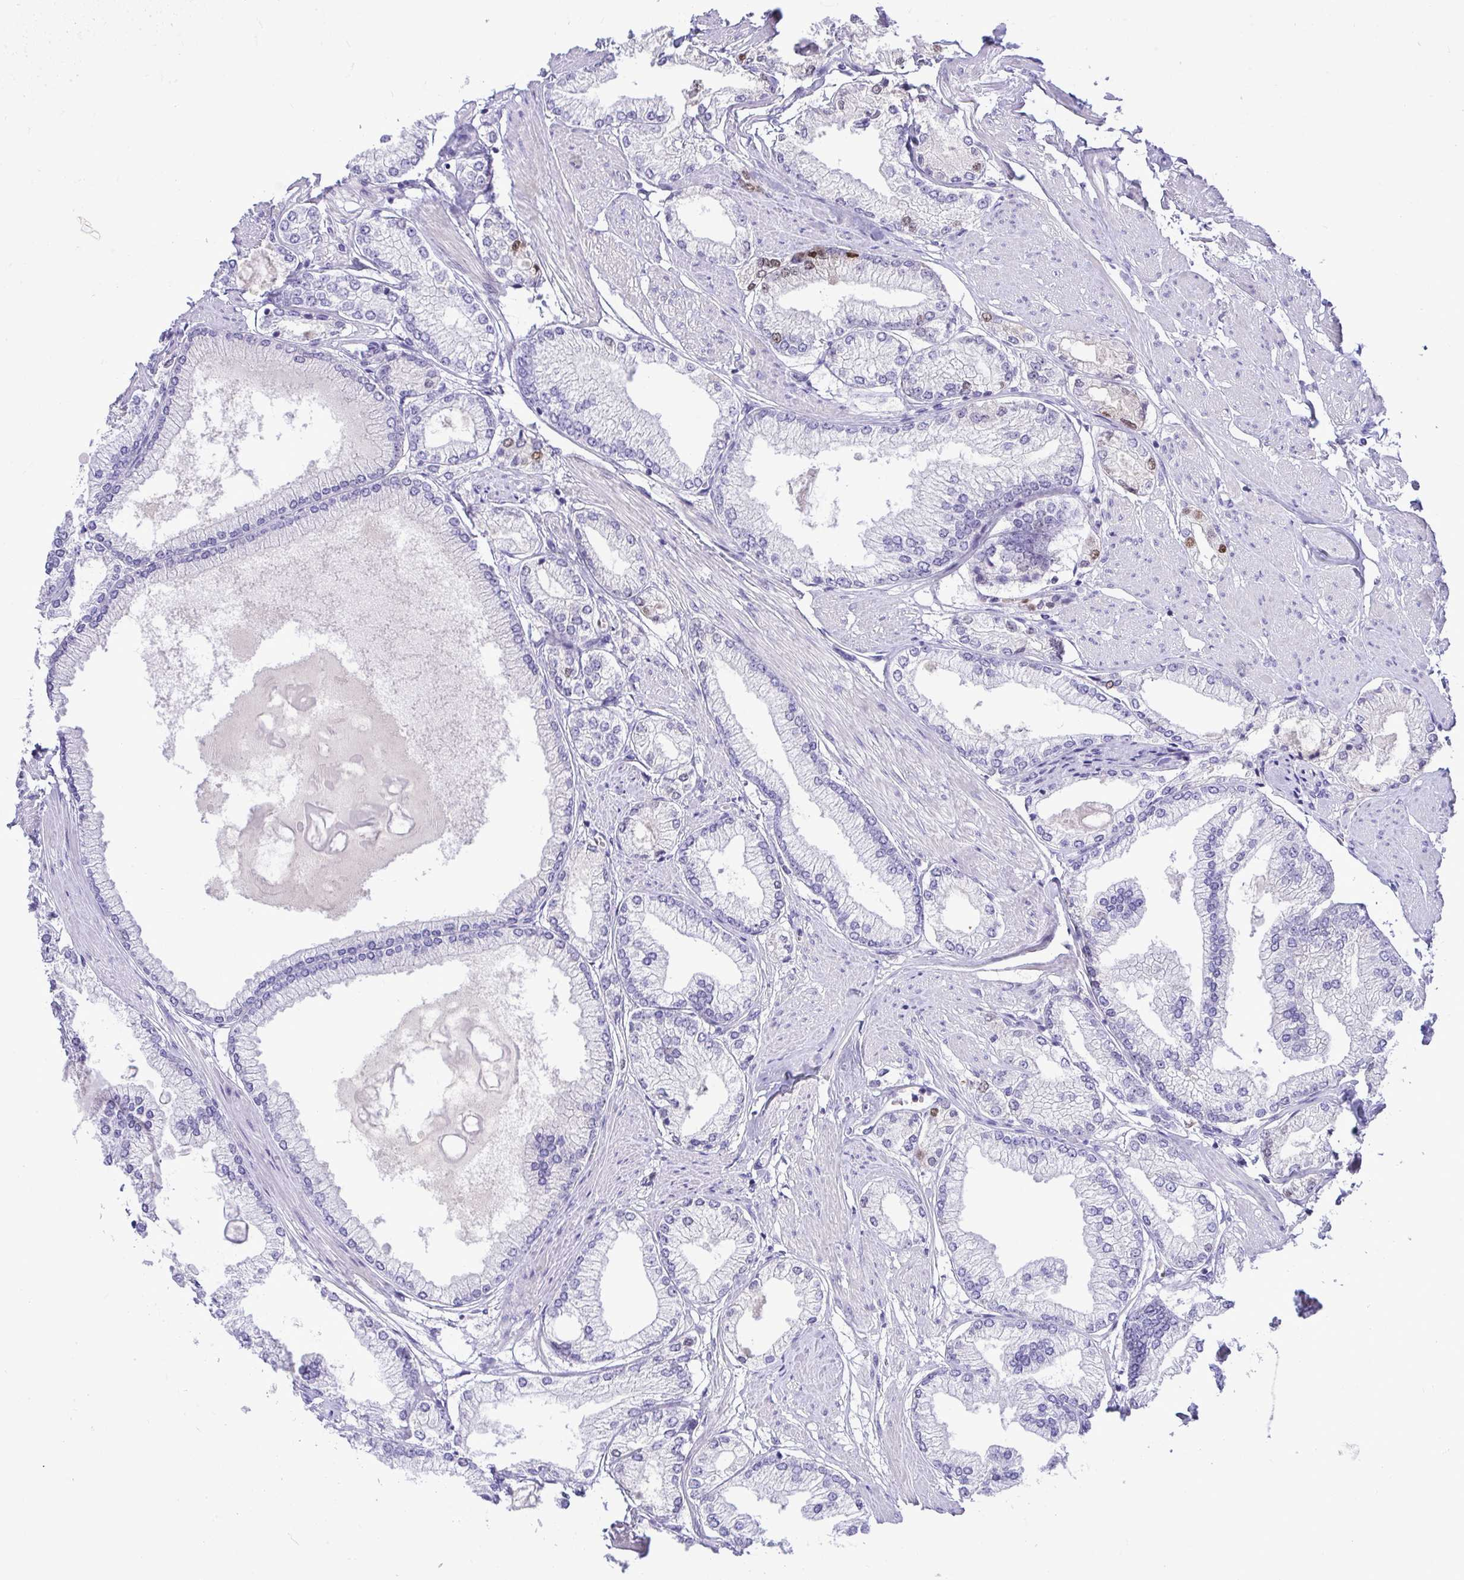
{"staining": {"intensity": "negative", "quantity": "none", "location": "none"}, "tissue": "prostate cancer", "cell_type": "Tumor cells", "image_type": "cancer", "snomed": [{"axis": "morphology", "description": "Adenocarcinoma, High grade"}, {"axis": "topography", "description": "Prostate"}], "caption": "Protein analysis of high-grade adenocarcinoma (prostate) shows no significant staining in tumor cells.", "gene": "CDC20", "patient": {"sex": "male", "age": 68}}